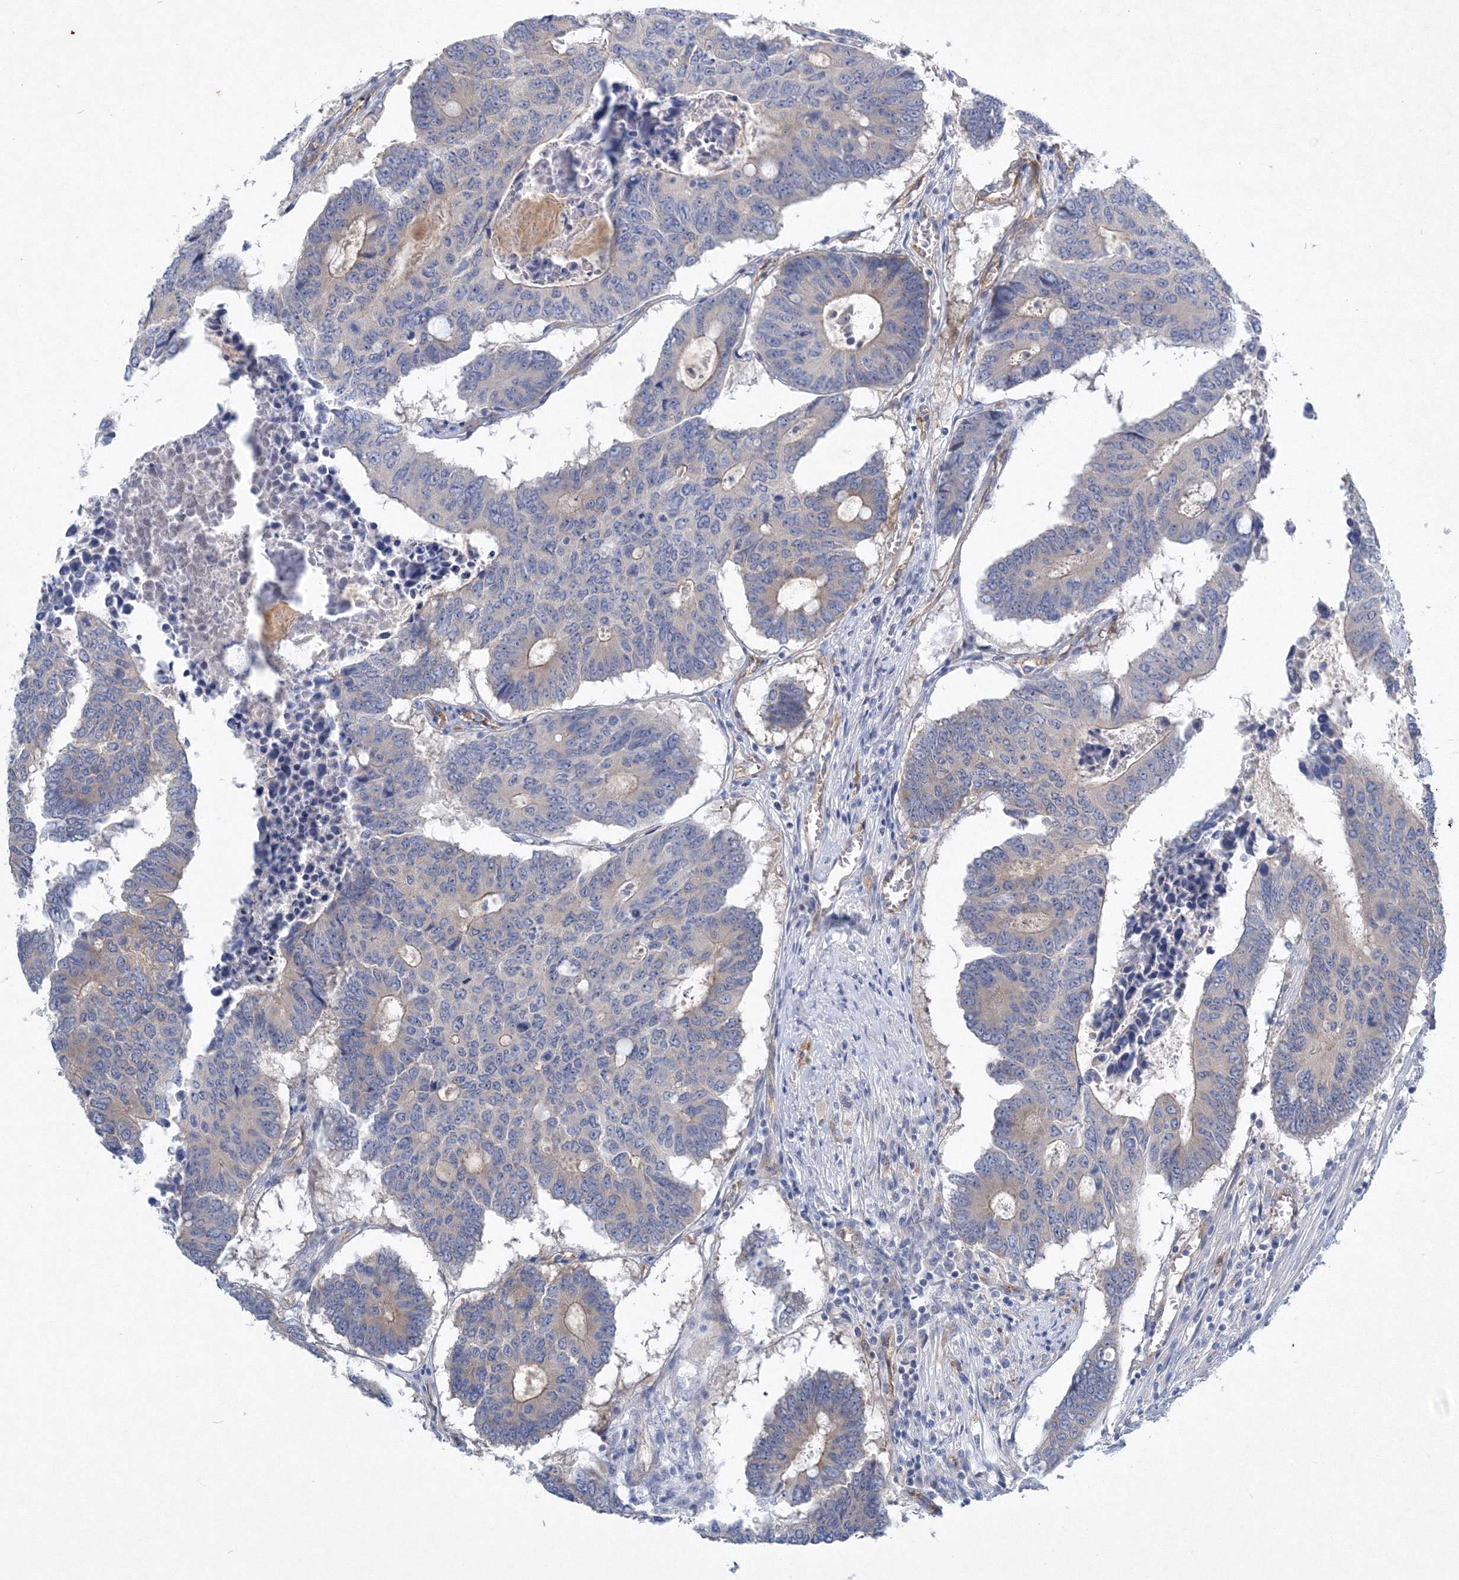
{"staining": {"intensity": "weak", "quantity": "<25%", "location": "cytoplasmic/membranous"}, "tissue": "colorectal cancer", "cell_type": "Tumor cells", "image_type": "cancer", "snomed": [{"axis": "morphology", "description": "Adenocarcinoma, NOS"}, {"axis": "topography", "description": "Colon"}], "caption": "This is a image of immunohistochemistry staining of colorectal adenocarcinoma, which shows no positivity in tumor cells. The staining is performed using DAB brown chromogen with nuclei counter-stained in using hematoxylin.", "gene": "TANC1", "patient": {"sex": "male", "age": 87}}